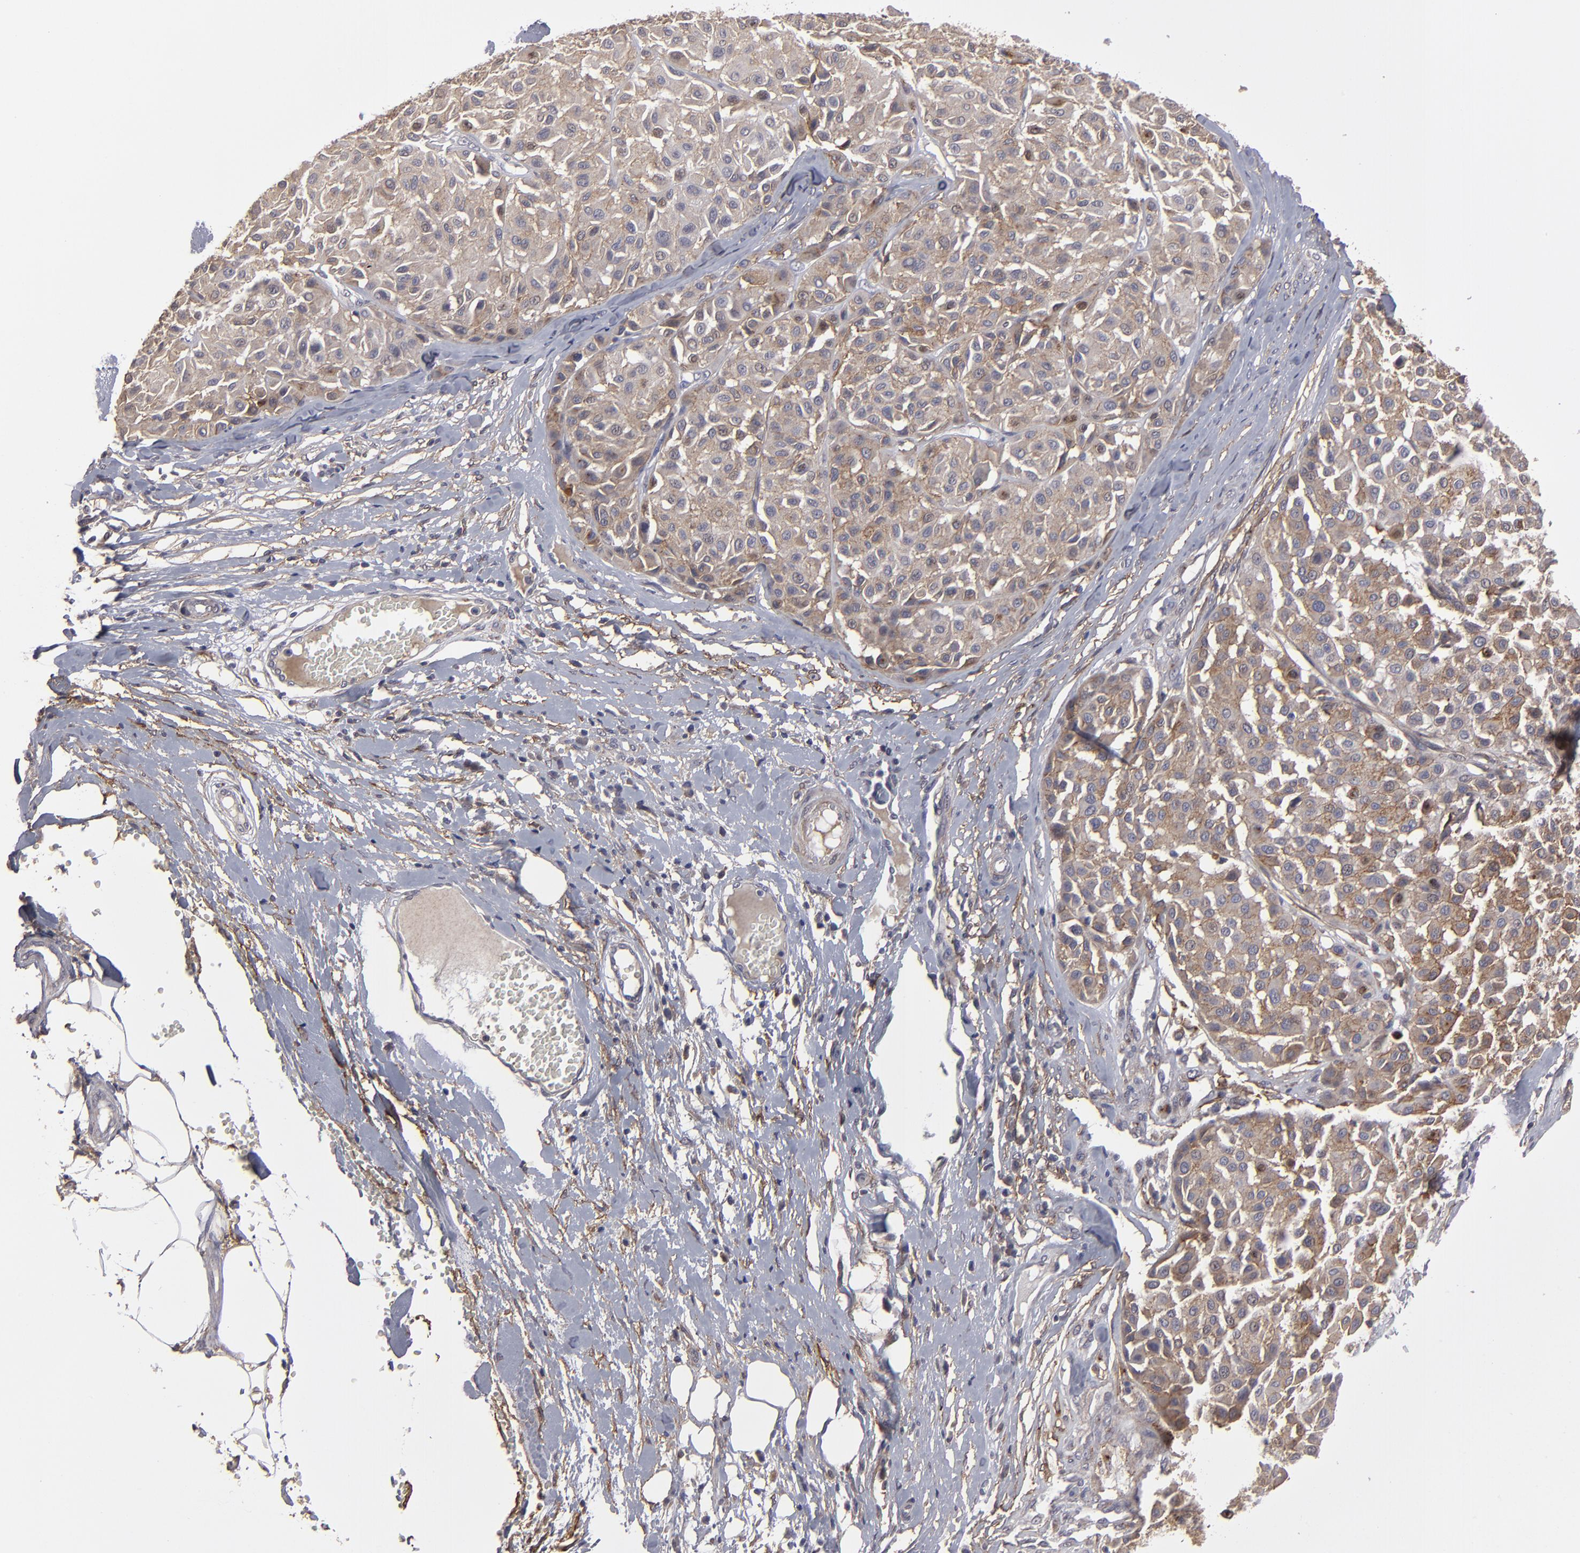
{"staining": {"intensity": "moderate", "quantity": ">75%", "location": "cytoplasmic/membranous"}, "tissue": "melanoma", "cell_type": "Tumor cells", "image_type": "cancer", "snomed": [{"axis": "morphology", "description": "Malignant melanoma, Metastatic site"}, {"axis": "topography", "description": "Soft tissue"}], "caption": "Immunohistochemistry (IHC) image of human malignant melanoma (metastatic site) stained for a protein (brown), which displays medium levels of moderate cytoplasmic/membranous positivity in about >75% of tumor cells.", "gene": "ITGB5", "patient": {"sex": "male", "age": 41}}